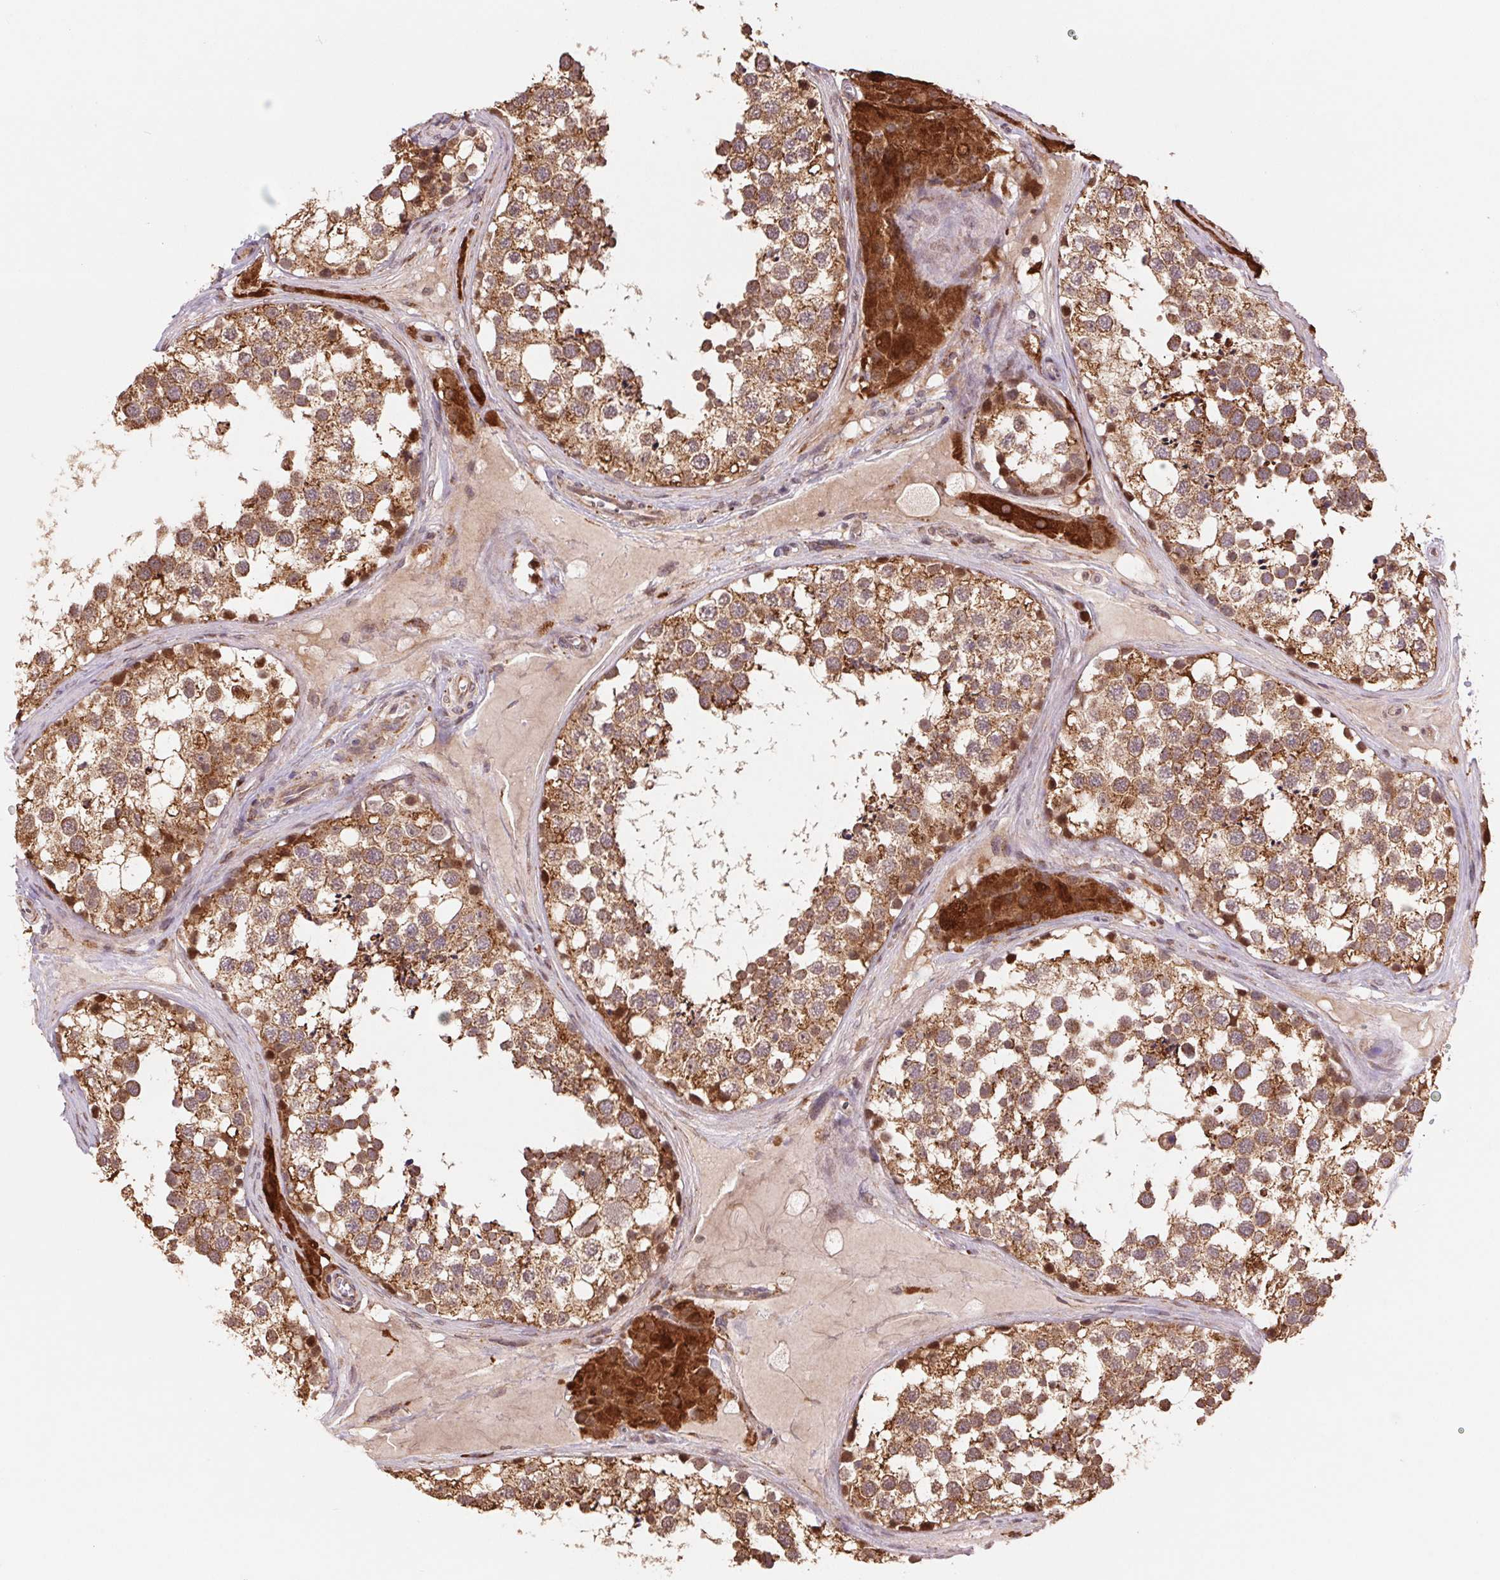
{"staining": {"intensity": "moderate", "quantity": ">75%", "location": "cytoplasmic/membranous"}, "tissue": "testis", "cell_type": "Cells in seminiferous ducts", "image_type": "normal", "snomed": [{"axis": "morphology", "description": "Normal tissue, NOS"}, {"axis": "morphology", "description": "Seminoma, NOS"}, {"axis": "topography", "description": "Testis"}], "caption": "Cells in seminiferous ducts reveal medium levels of moderate cytoplasmic/membranous positivity in about >75% of cells in unremarkable testis. The staining was performed using DAB, with brown indicating positive protein expression. Nuclei are stained blue with hematoxylin.", "gene": "PDHA1", "patient": {"sex": "male", "age": 65}}